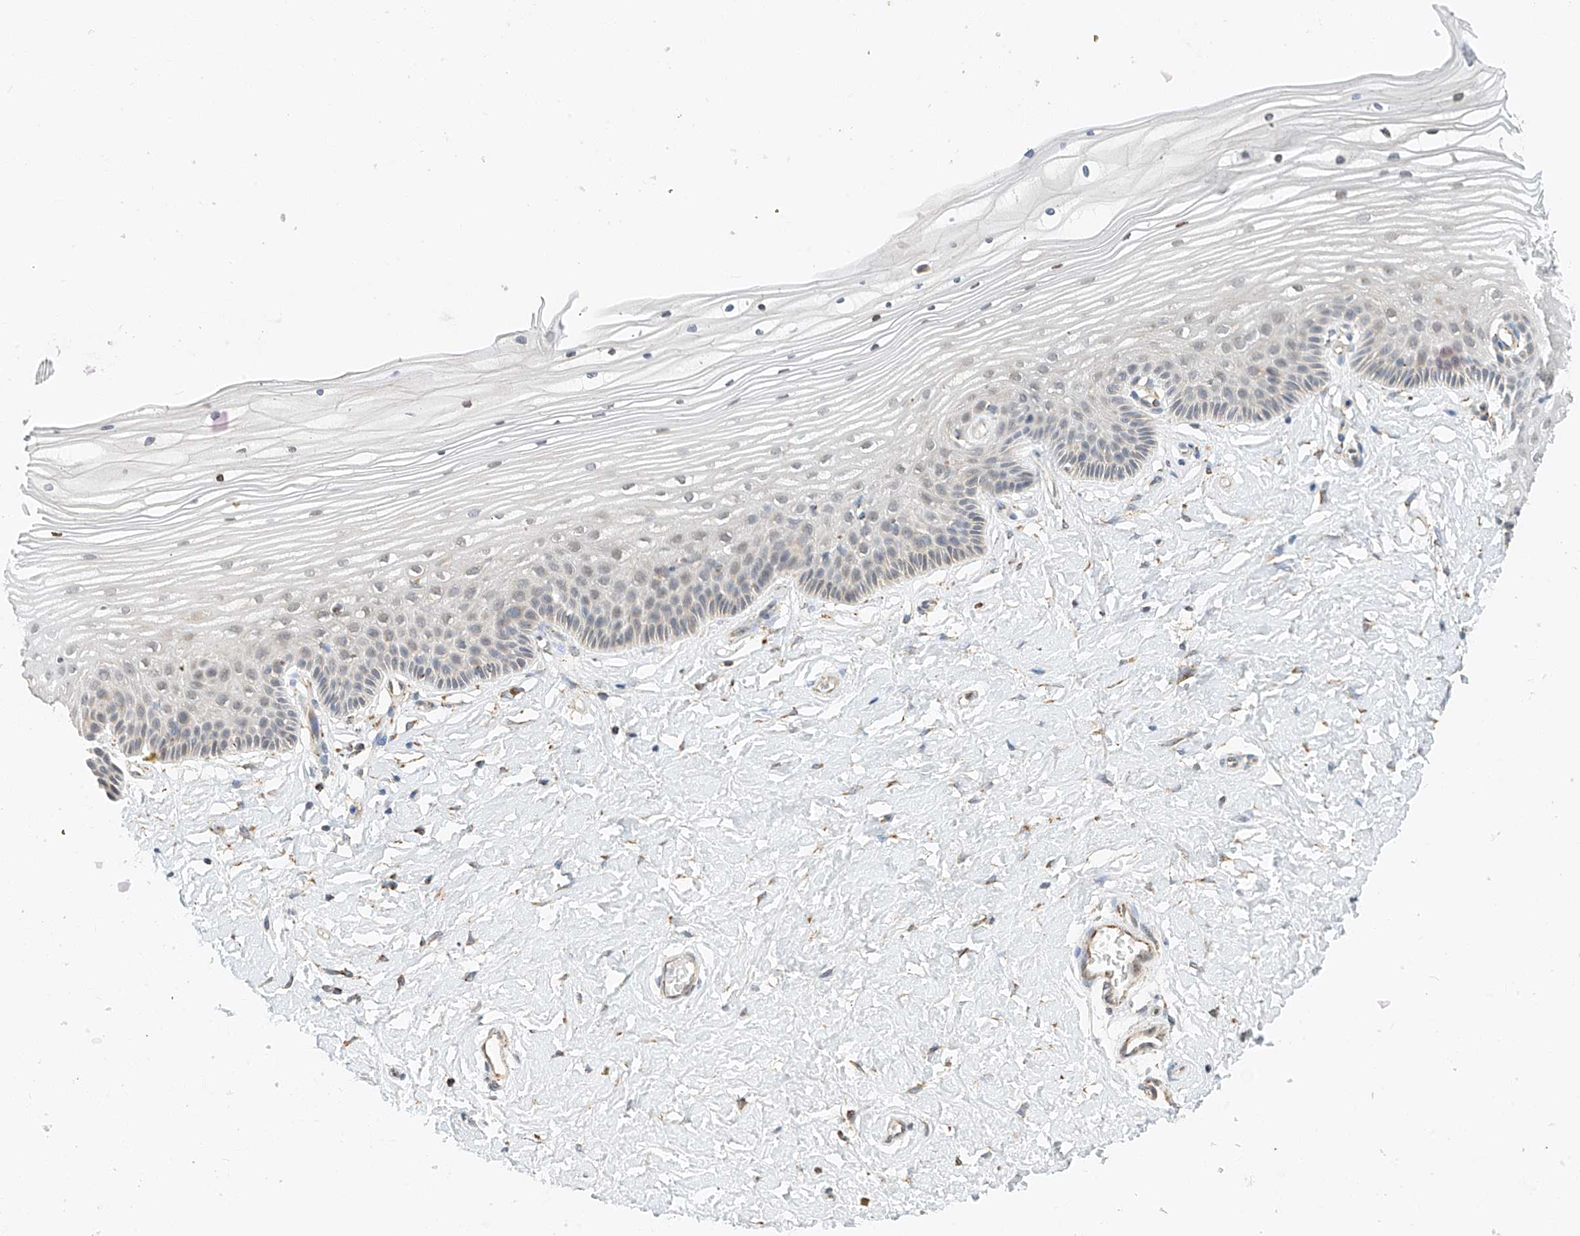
{"staining": {"intensity": "moderate", "quantity": "25%-75%", "location": "cytoplasmic/membranous"}, "tissue": "vagina", "cell_type": "Squamous epithelial cells", "image_type": "normal", "snomed": [{"axis": "morphology", "description": "Normal tissue, NOS"}, {"axis": "topography", "description": "Vagina"}, {"axis": "topography", "description": "Cervix"}], "caption": "IHC of benign human vagina shows medium levels of moderate cytoplasmic/membranous positivity in about 25%-75% of squamous epithelial cells. (Brightfield microscopy of DAB IHC at high magnification).", "gene": "YIPF7", "patient": {"sex": "female", "age": 40}}